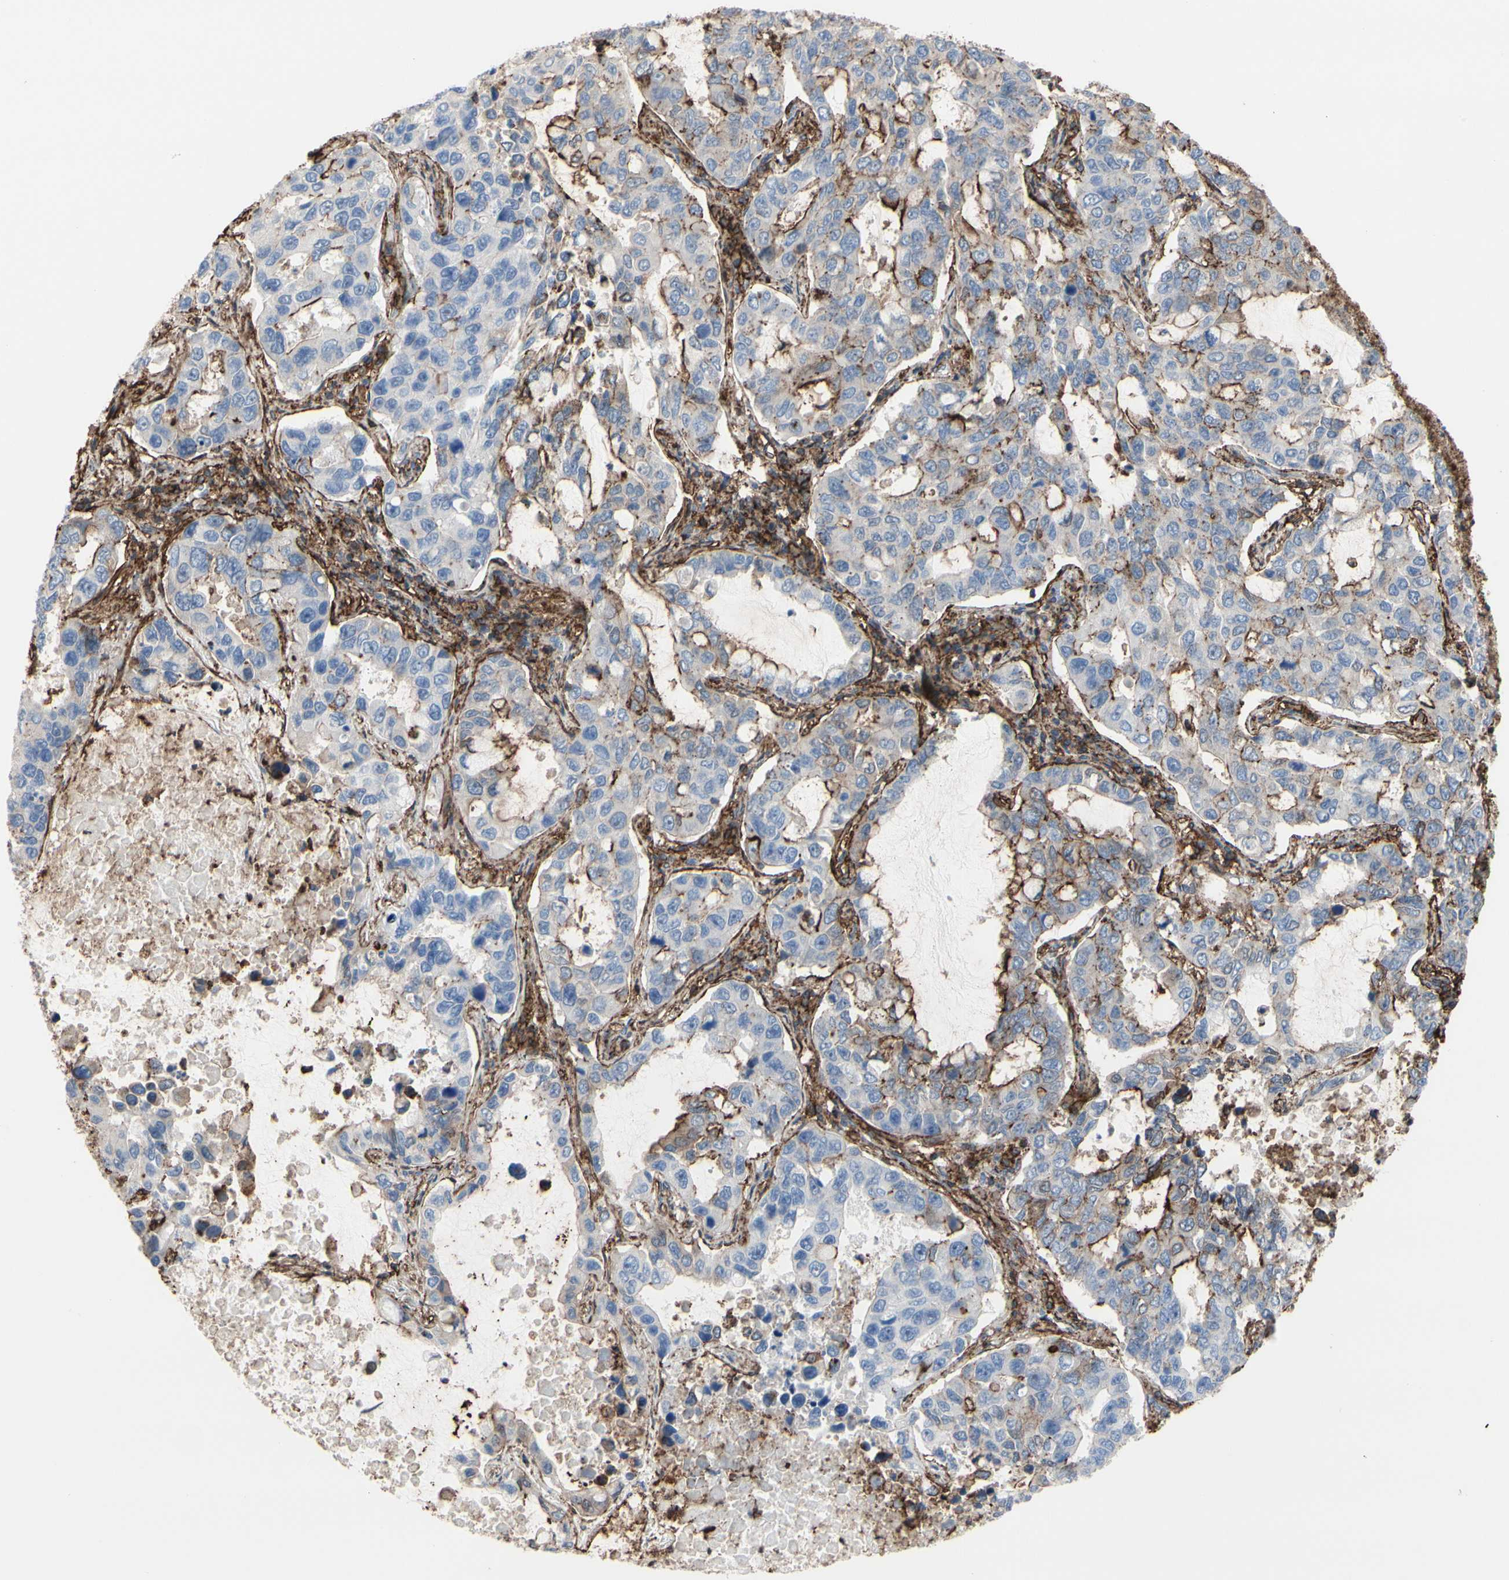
{"staining": {"intensity": "weak", "quantity": "25%-75%", "location": "cytoplasmic/membranous"}, "tissue": "lung cancer", "cell_type": "Tumor cells", "image_type": "cancer", "snomed": [{"axis": "morphology", "description": "Adenocarcinoma, NOS"}, {"axis": "topography", "description": "Lung"}], "caption": "Lung cancer (adenocarcinoma) stained with a brown dye displays weak cytoplasmic/membranous positive expression in approximately 25%-75% of tumor cells.", "gene": "ANXA6", "patient": {"sex": "male", "age": 64}}